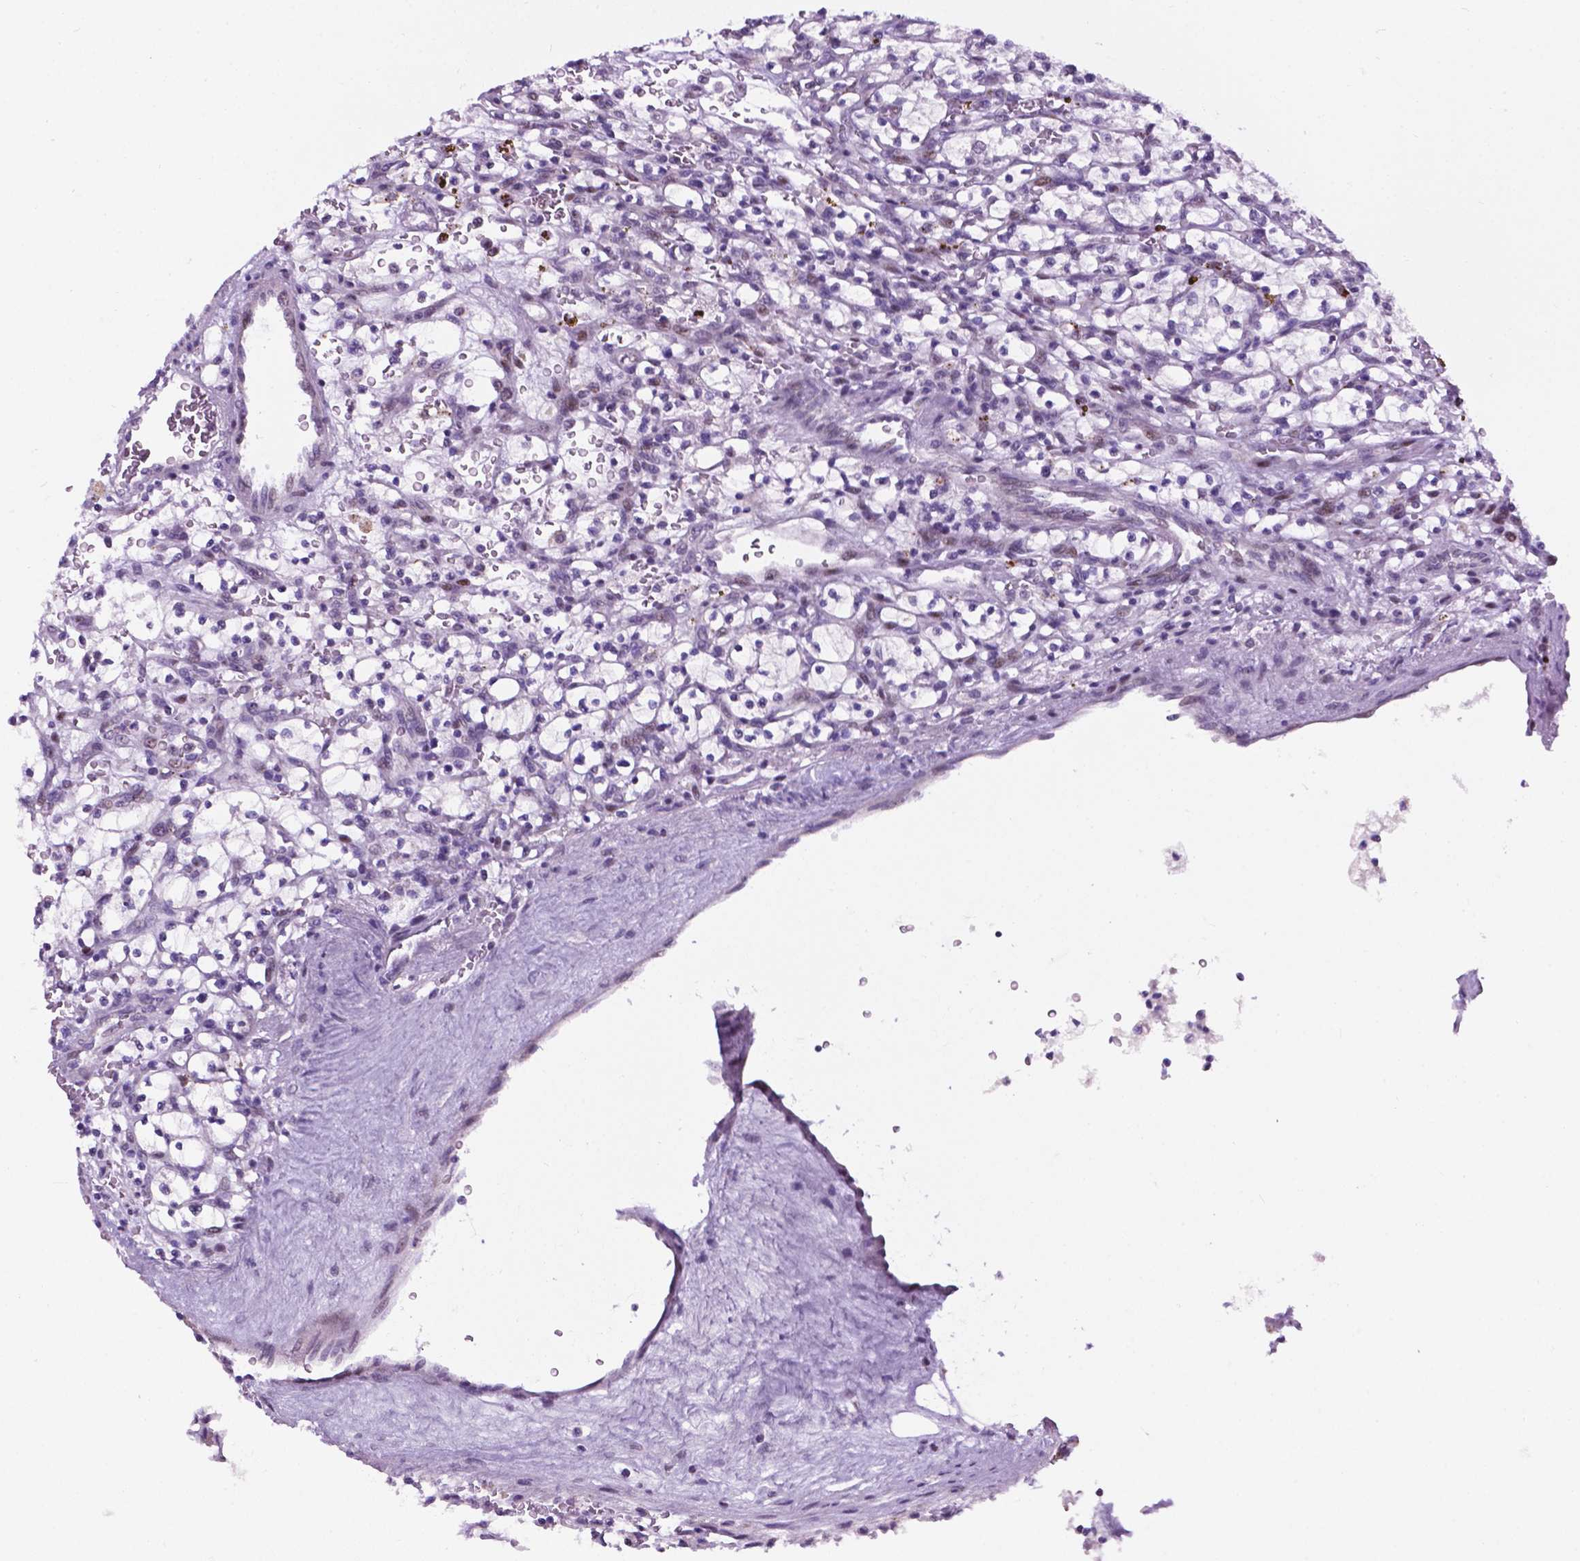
{"staining": {"intensity": "negative", "quantity": "none", "location": "none"}, "tissue": "renal cancer", "cell_type": "Tumor cells", "image_type": "cancer", "snomed": [{"axis": "morphology", "description": "Adenocarcinoma, NOS"}, {"axis": "topography", "description": "Kidney"}], "caption": "A micrograph of renal cancer (adenocarcinoma) stained for a protein exhibits no brown staining in tumor cells.", "gene": "SMAD3", "patient": {"sex": "female", "age": 64}}